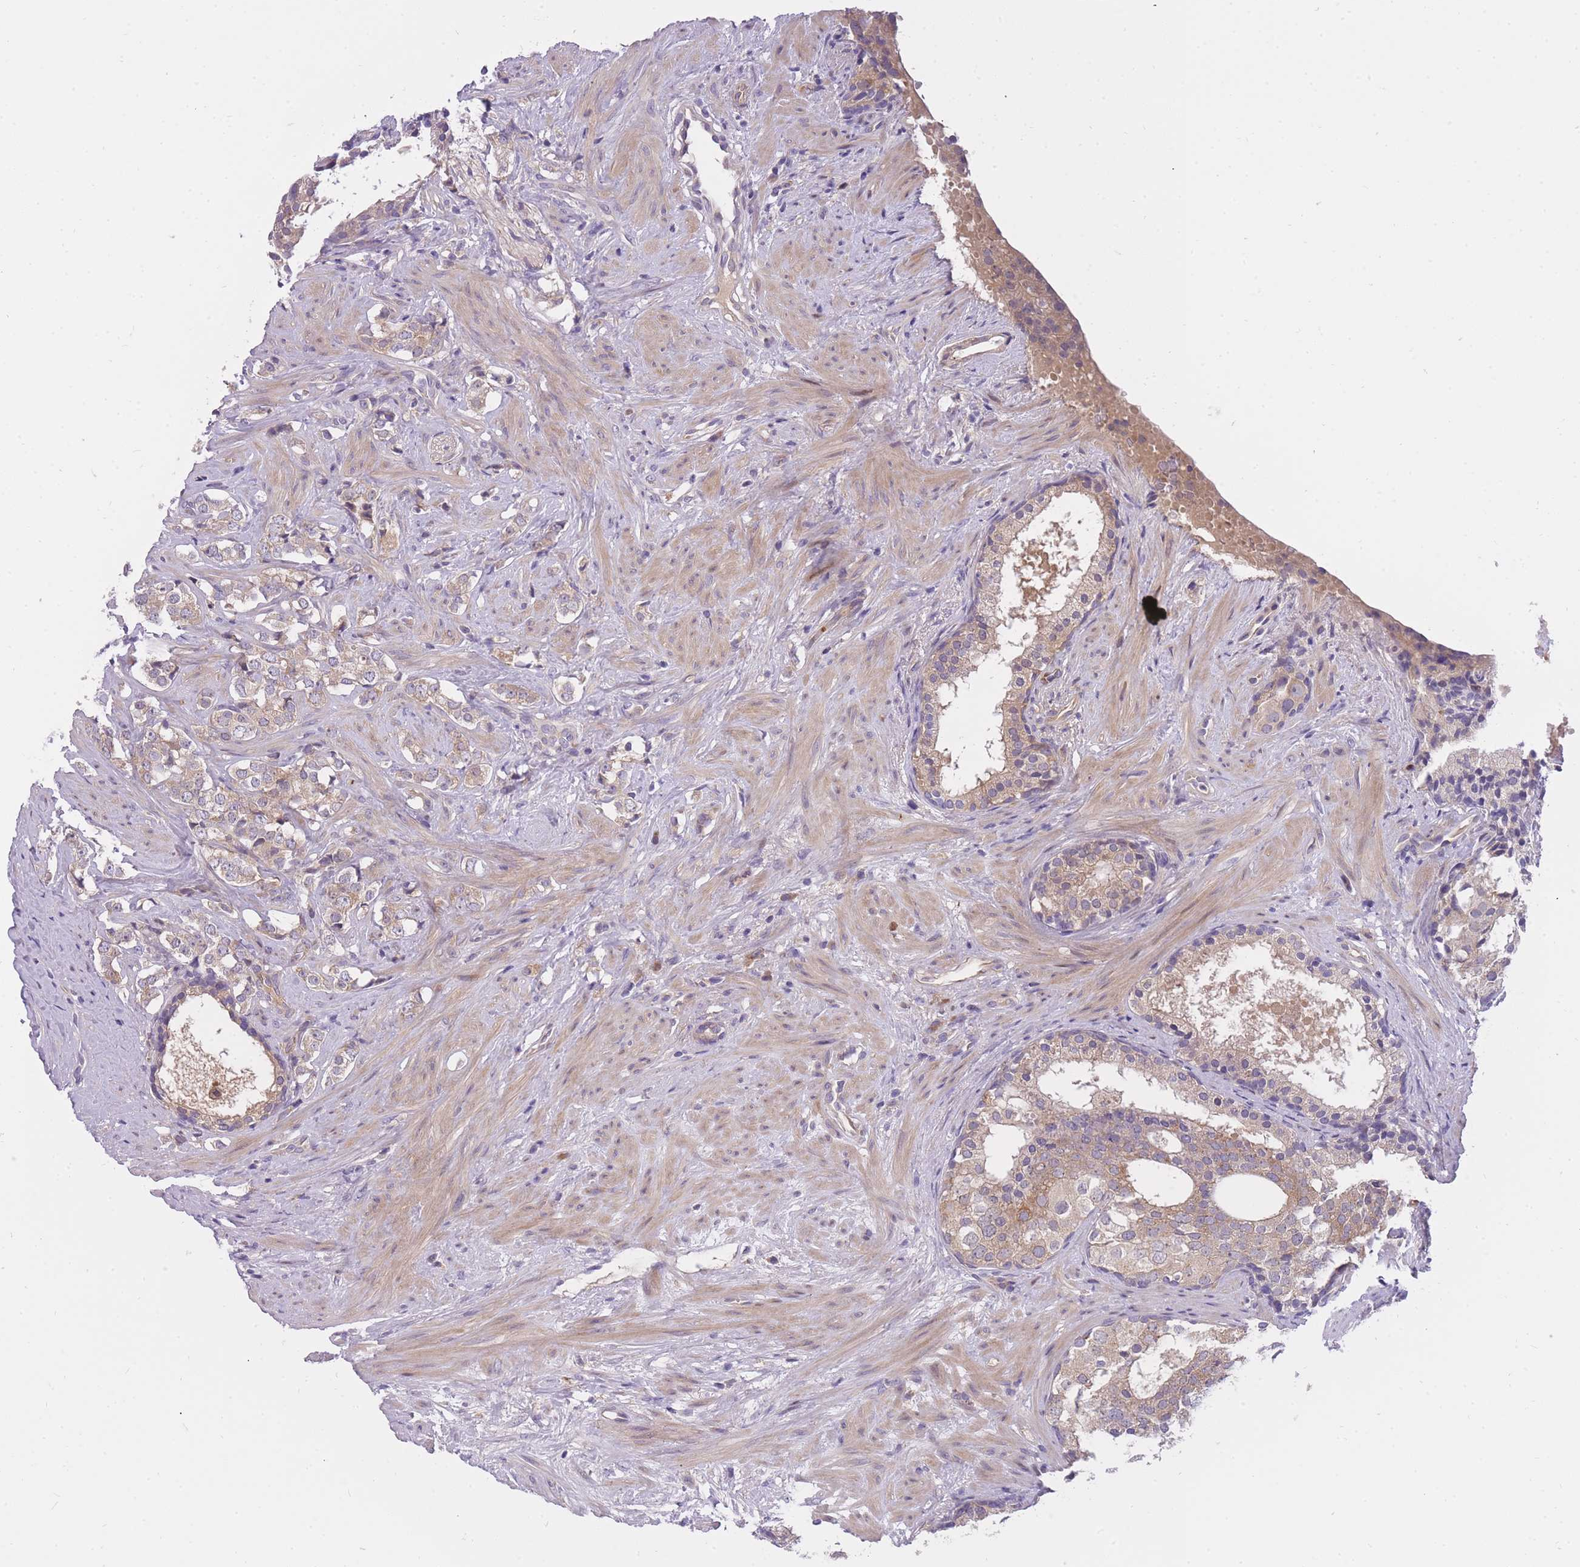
{"staining": {"intensity": "weak", "quantity": "25%-75%", "location": "cytoplasmic/membranous"}, "tissue": "prostate cancer", "cell_type": "Tumor cells", "image_type": "cancer", "snomed": [{"axis": "morphology", "description": "Adenocarcinoma, High grade"}, {"axis": "topography", "description": "Prostate"}], "caption": "DAB (3,3'-diaminobenzidine) immunohistochemical staining of prostate cancer reveals weak cytoplasmic/membranous protein expression in about 25%-75% of tumor cells.", "gene": "CRYGN", "patient": {"sex": "male", "age": 49}}